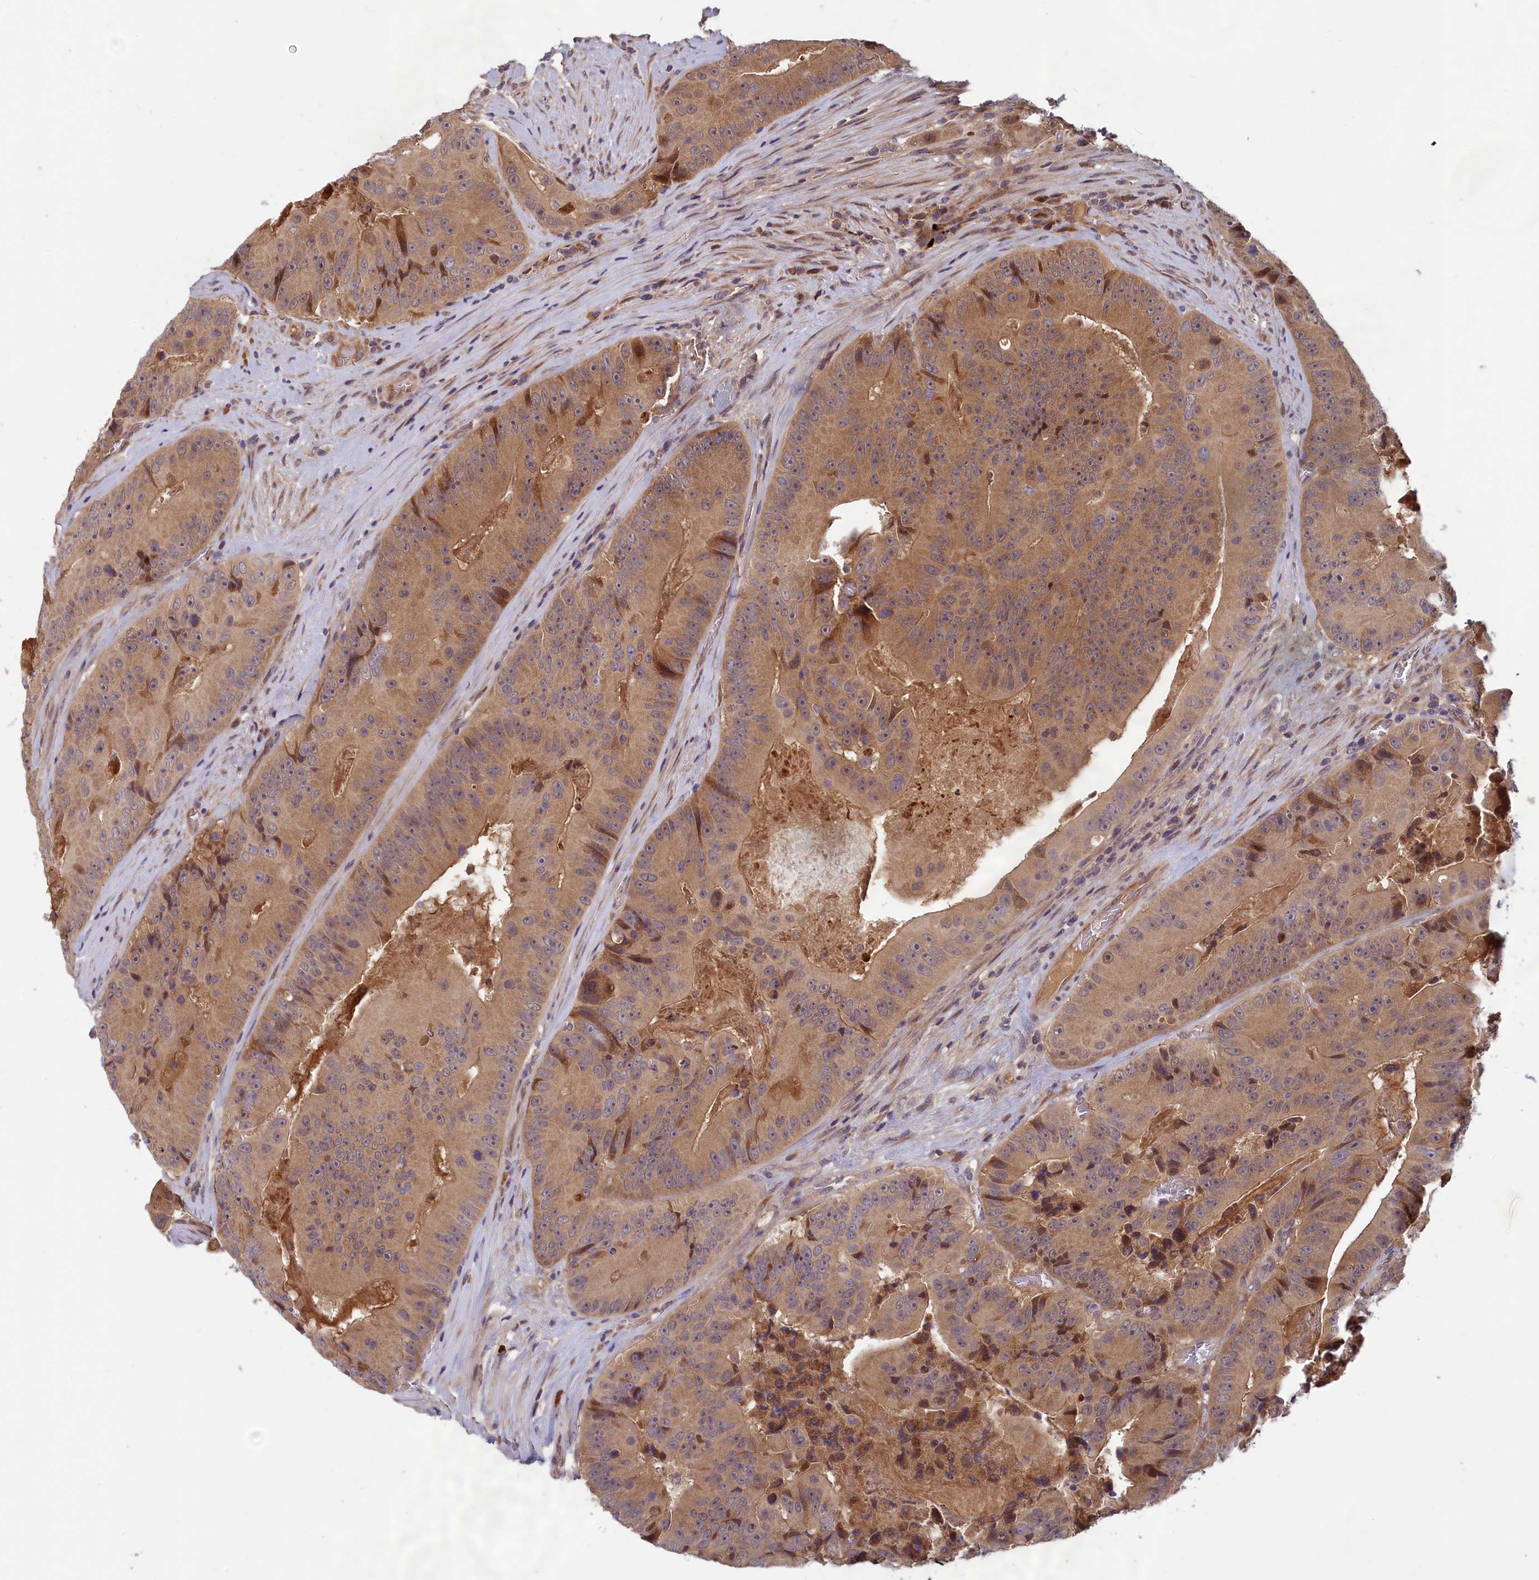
{"staining": {"intensity": "moderate", "quantity": ">75%", "location": "cytoplasmic/membranous"}, "tissue": "colorectal cancer", "cell_type": "Tumor cells", "image_type": "cancer", "snomed": [{"axis": "morphology", "description": "Adenocarcinoma, NOS"}, {"axis": "topography", "description": "Colon"}], "caption": "Immunohistochemical staining of human colorectal cancer shows medium levels of moderate cytoplasmic/membranous expression in about >75% of tumor cells. The staining was performed using DAB, with brown indicating positive protein expression. Nuclei are stained blue with hematoxylin.", "gene": "CCDC15", "patient": {"sex": "female", "age": 86}}